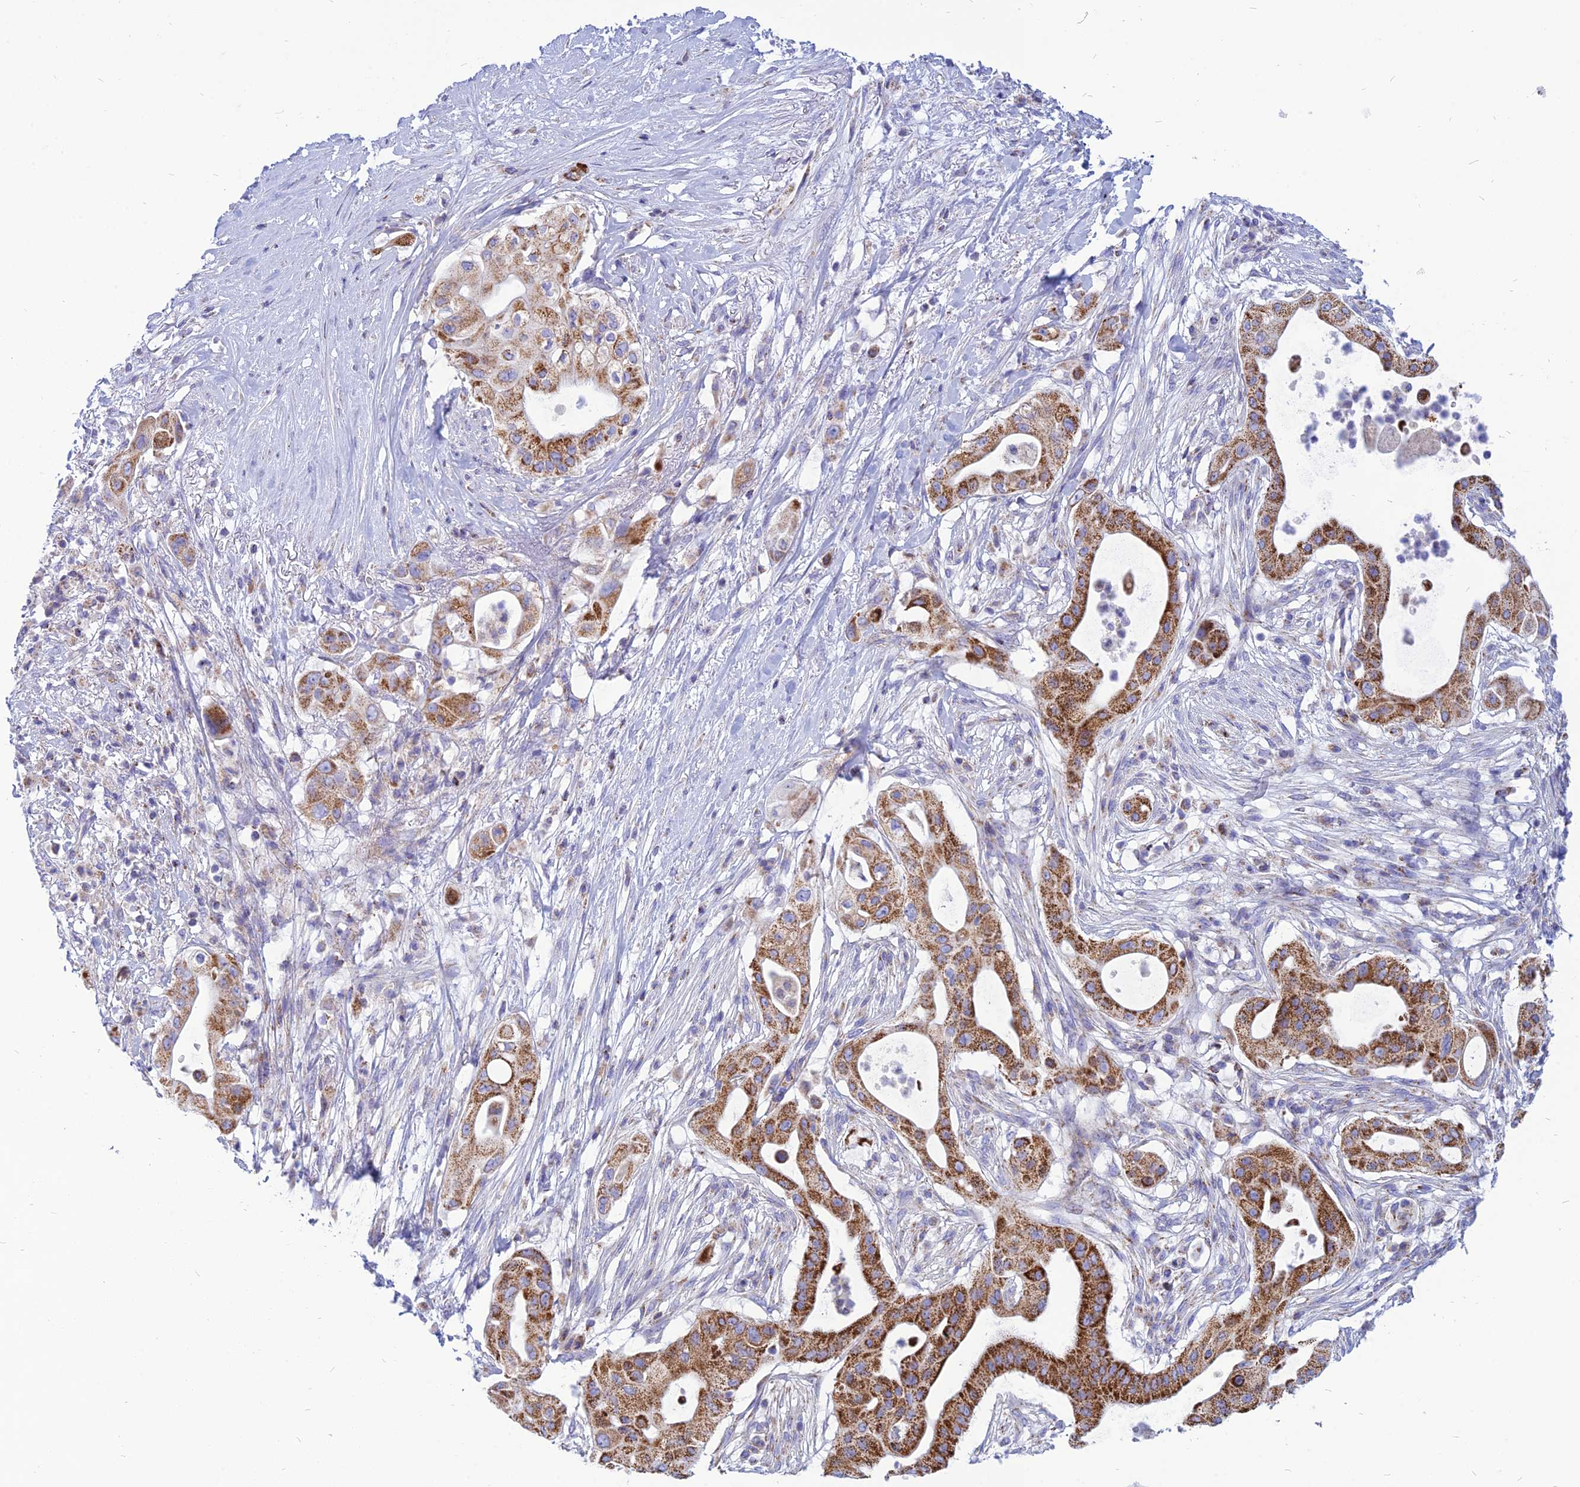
{"staining": {"intensity": "strong", "quantity": ">75%", "location": "cytoplasmic/membranous"}, "tissue": "pancreatic cancer", "cell_type": "Tumor cells", "image_type": "cancer", "snomed": [{"axis": "morphology", "description": "Adenocarcinoma, NOS"}, {"axis": "topography", "description": "Pancreas"}], "caption": "Immunohistochemical staining of pancreatic adenocarcinoma demonstrates high levels of strong cytoplasmic/membranous protein positivity in approximately >75% of tumor cells.", "gene": "PACC1", "patient": {"sex": "male", "age": 68}}